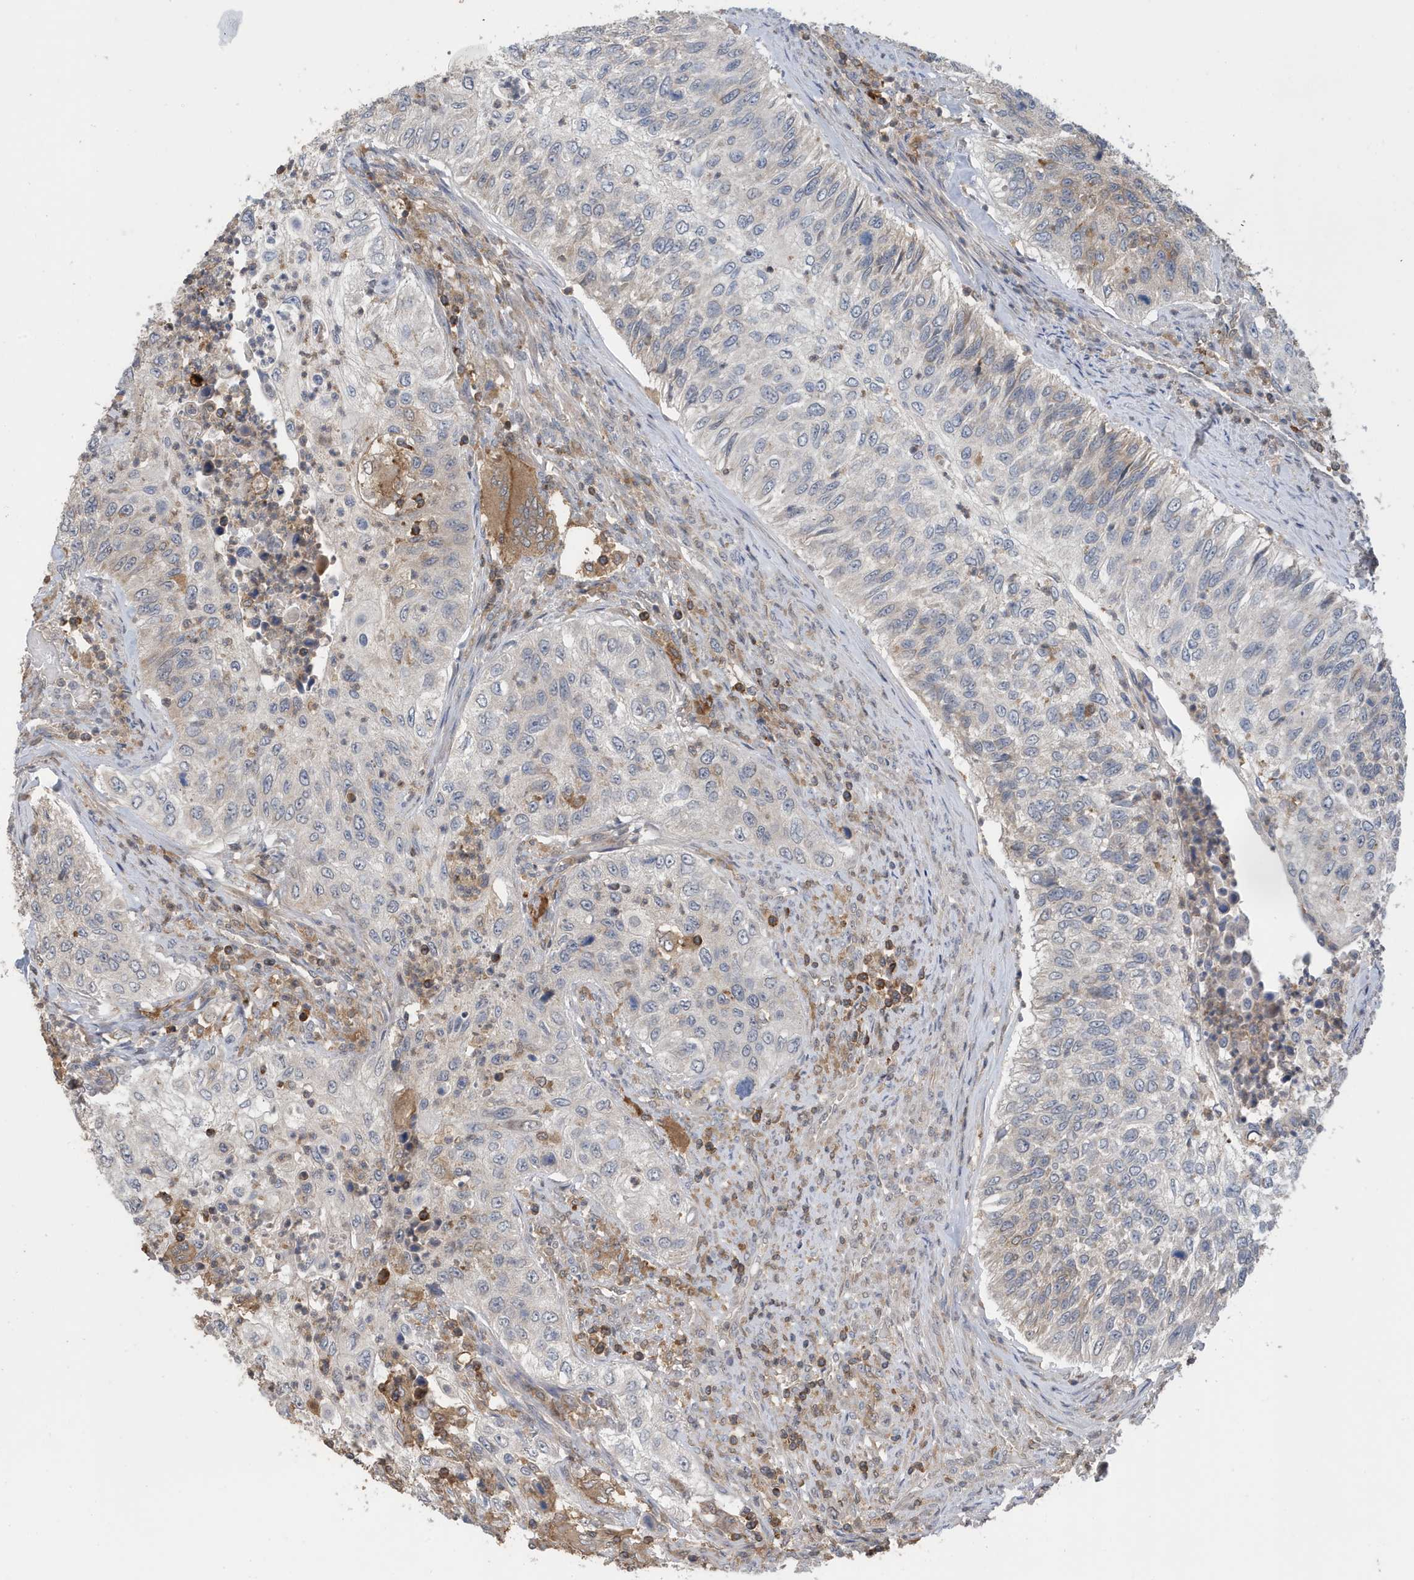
{"staining": {"intensity": "negative", "quantity": "none", "location": "none"}, "tissue": "urothelial cancer", "cell_type": "Tumor cells", "image_type": "cancer", "snomed": [{"axis": "morphology", "description": "Urothelial carcinoma, High grade"}, {"axis": "topography", "description": "Urinary bladder"}], "caption": "This is a micrograph of IHC staining of high-grade urothelial carcinoma, which shows no staining in tumor cells.", "gene": "NSUN3", "patient": {"sex": "female", "age": 60}}